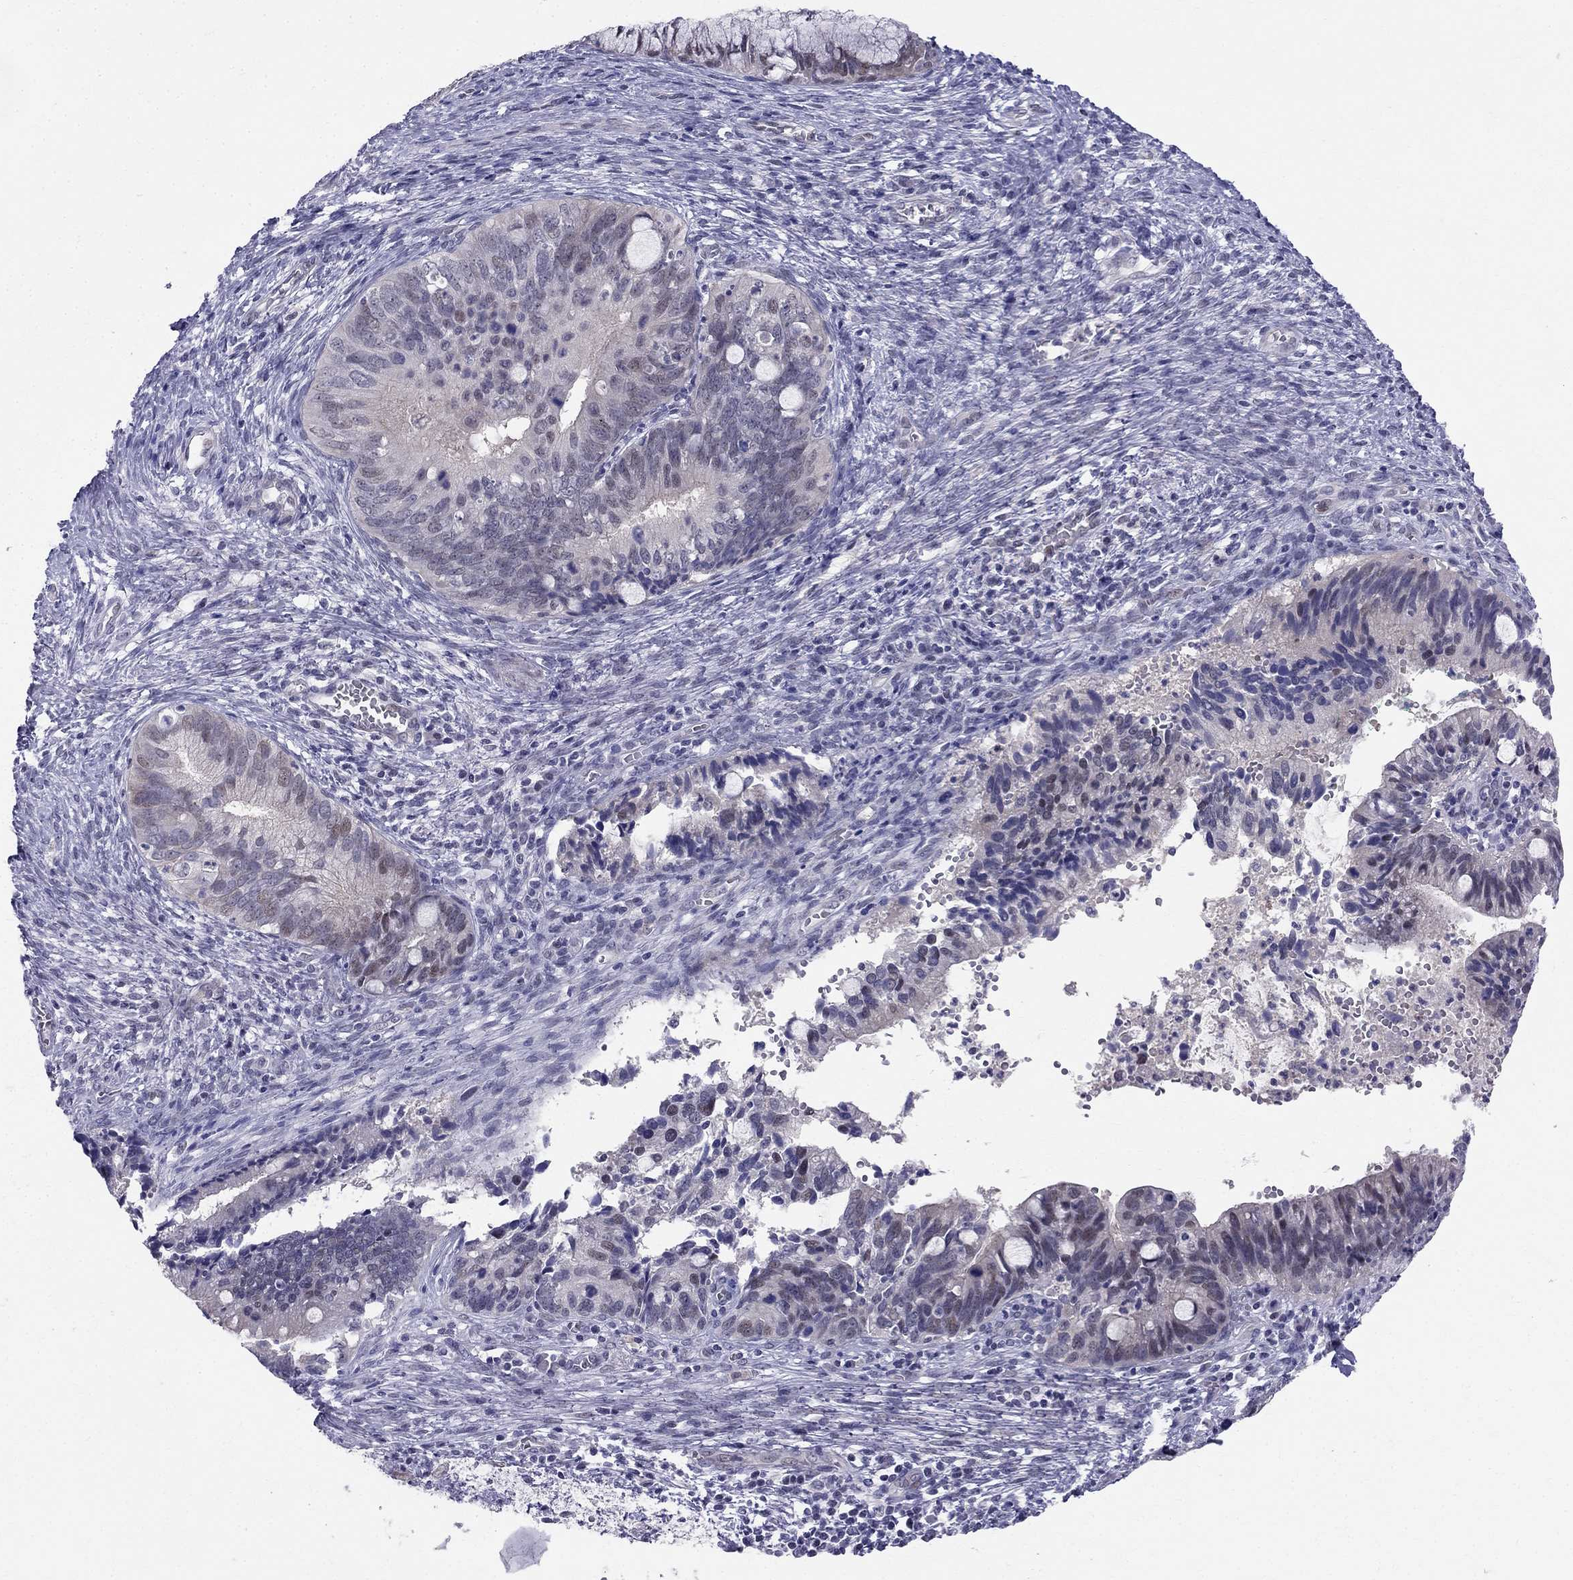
{"staining": {"intensity": "negative", "quantity": "none", "location": "none"}, "tissue": "cervical cancer", "cell_type": "Tumor cells", "image_type": "cancer", "snomed": [{"axis": "morphology", "description": "Adenocarcinoma, NOS"}, {"axis": "topography", "description": "Cervix"}], "caption": "Immunohistochemistry photomicrograph of neoplastic tissue: human adenocarcinoma (cervical) stained with DAB (3,3'-diaminobenzidine) reveals no significant protein positivity in tumor cells.", "gene": "BAG5", "patient": {"sex": "female", "age": 42}}